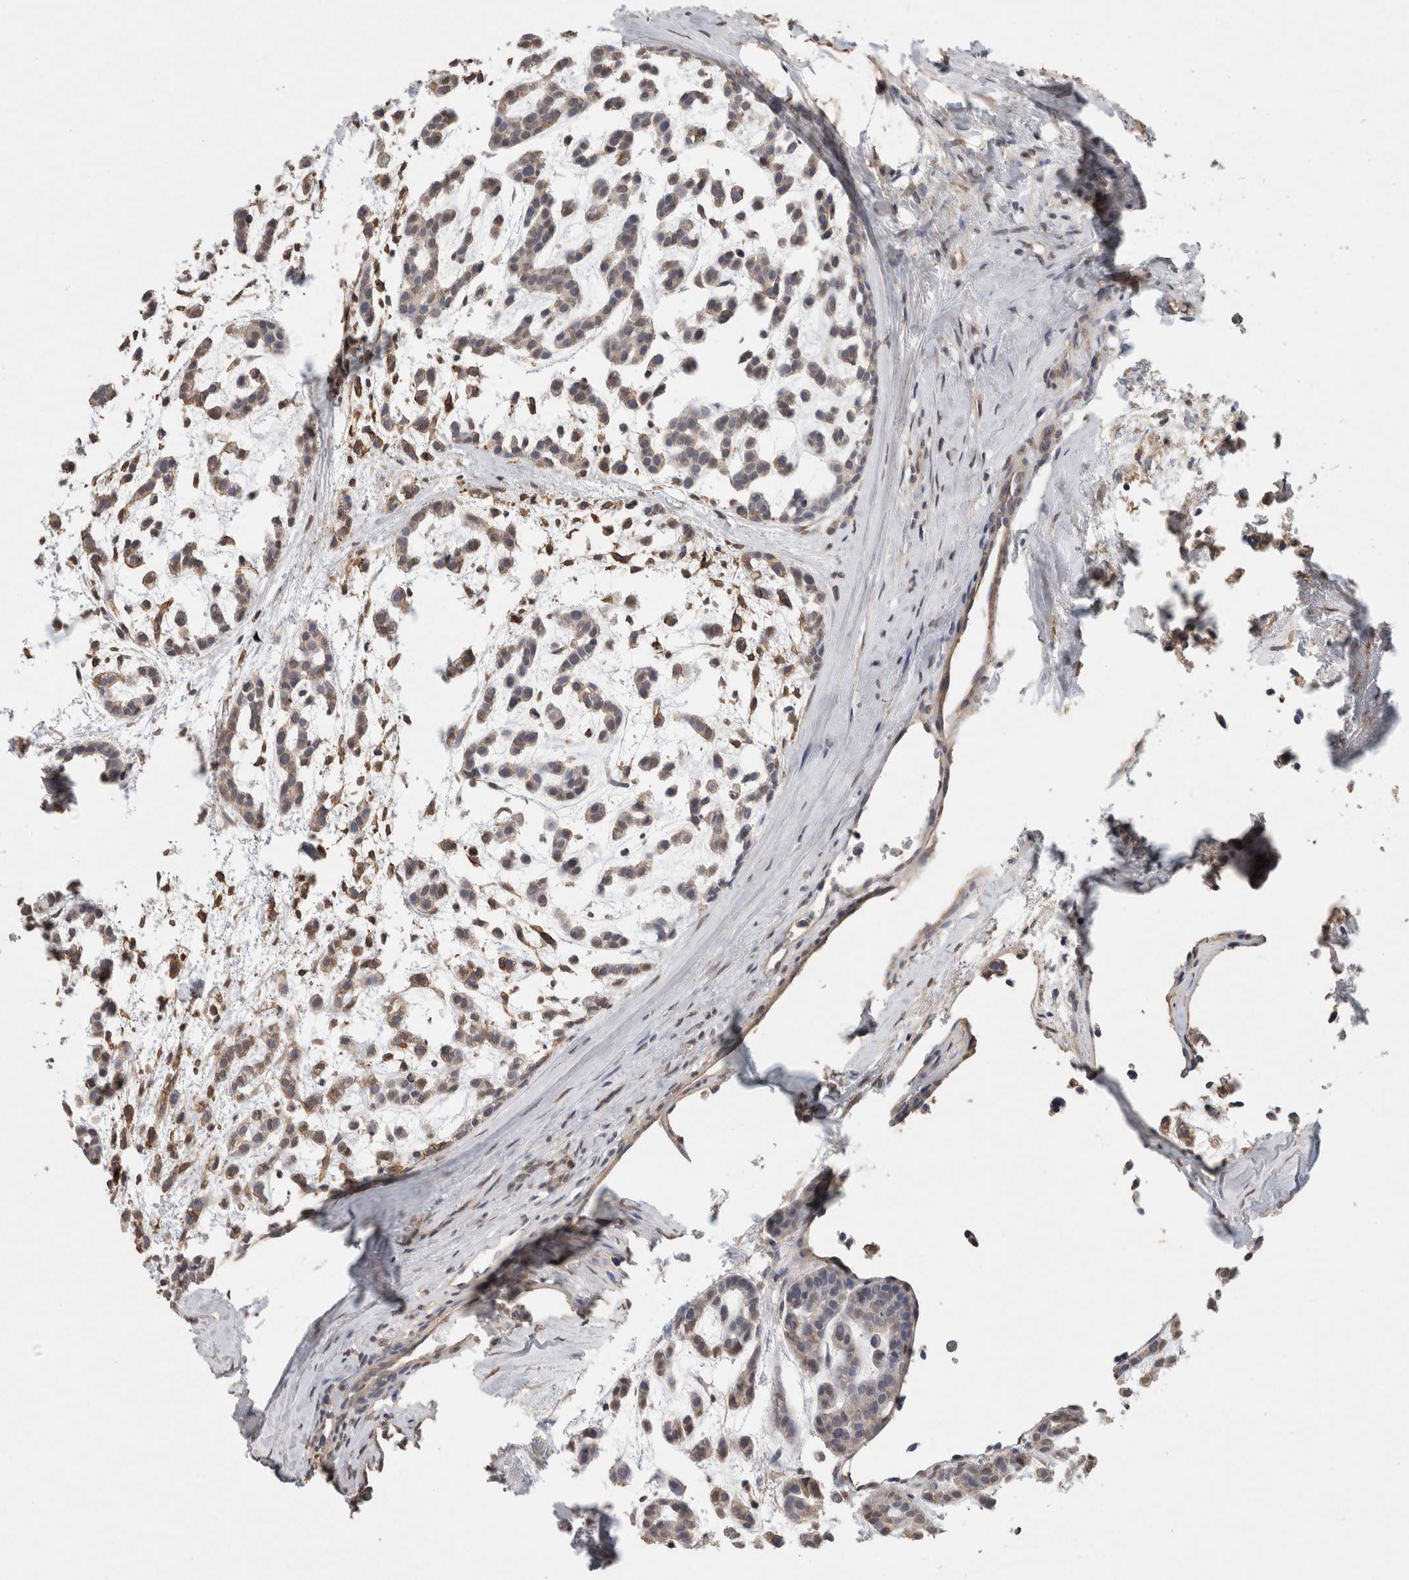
{"staining": {"intensity": "weak", "quantity": "<25%", "location": "cytoplasmic/membranous"}, "tissue": "head and neck cancer", "cell_type": "Tumor cells", "image_type": "cancer", "snomed": [{"axis": "morphology", "description": "Adenocarcinoma, NOS"}, {"axis": "morphology", "description": "Adenoma, NOS"}, {"axis": "topography", "description": "Head-Neck"}], "caption": "The photomicrograph displays no significant staining in tumor cells of adenoma (head and neck).", "gene": "RECK", "patient": {"sex": "female", "age": 55}}